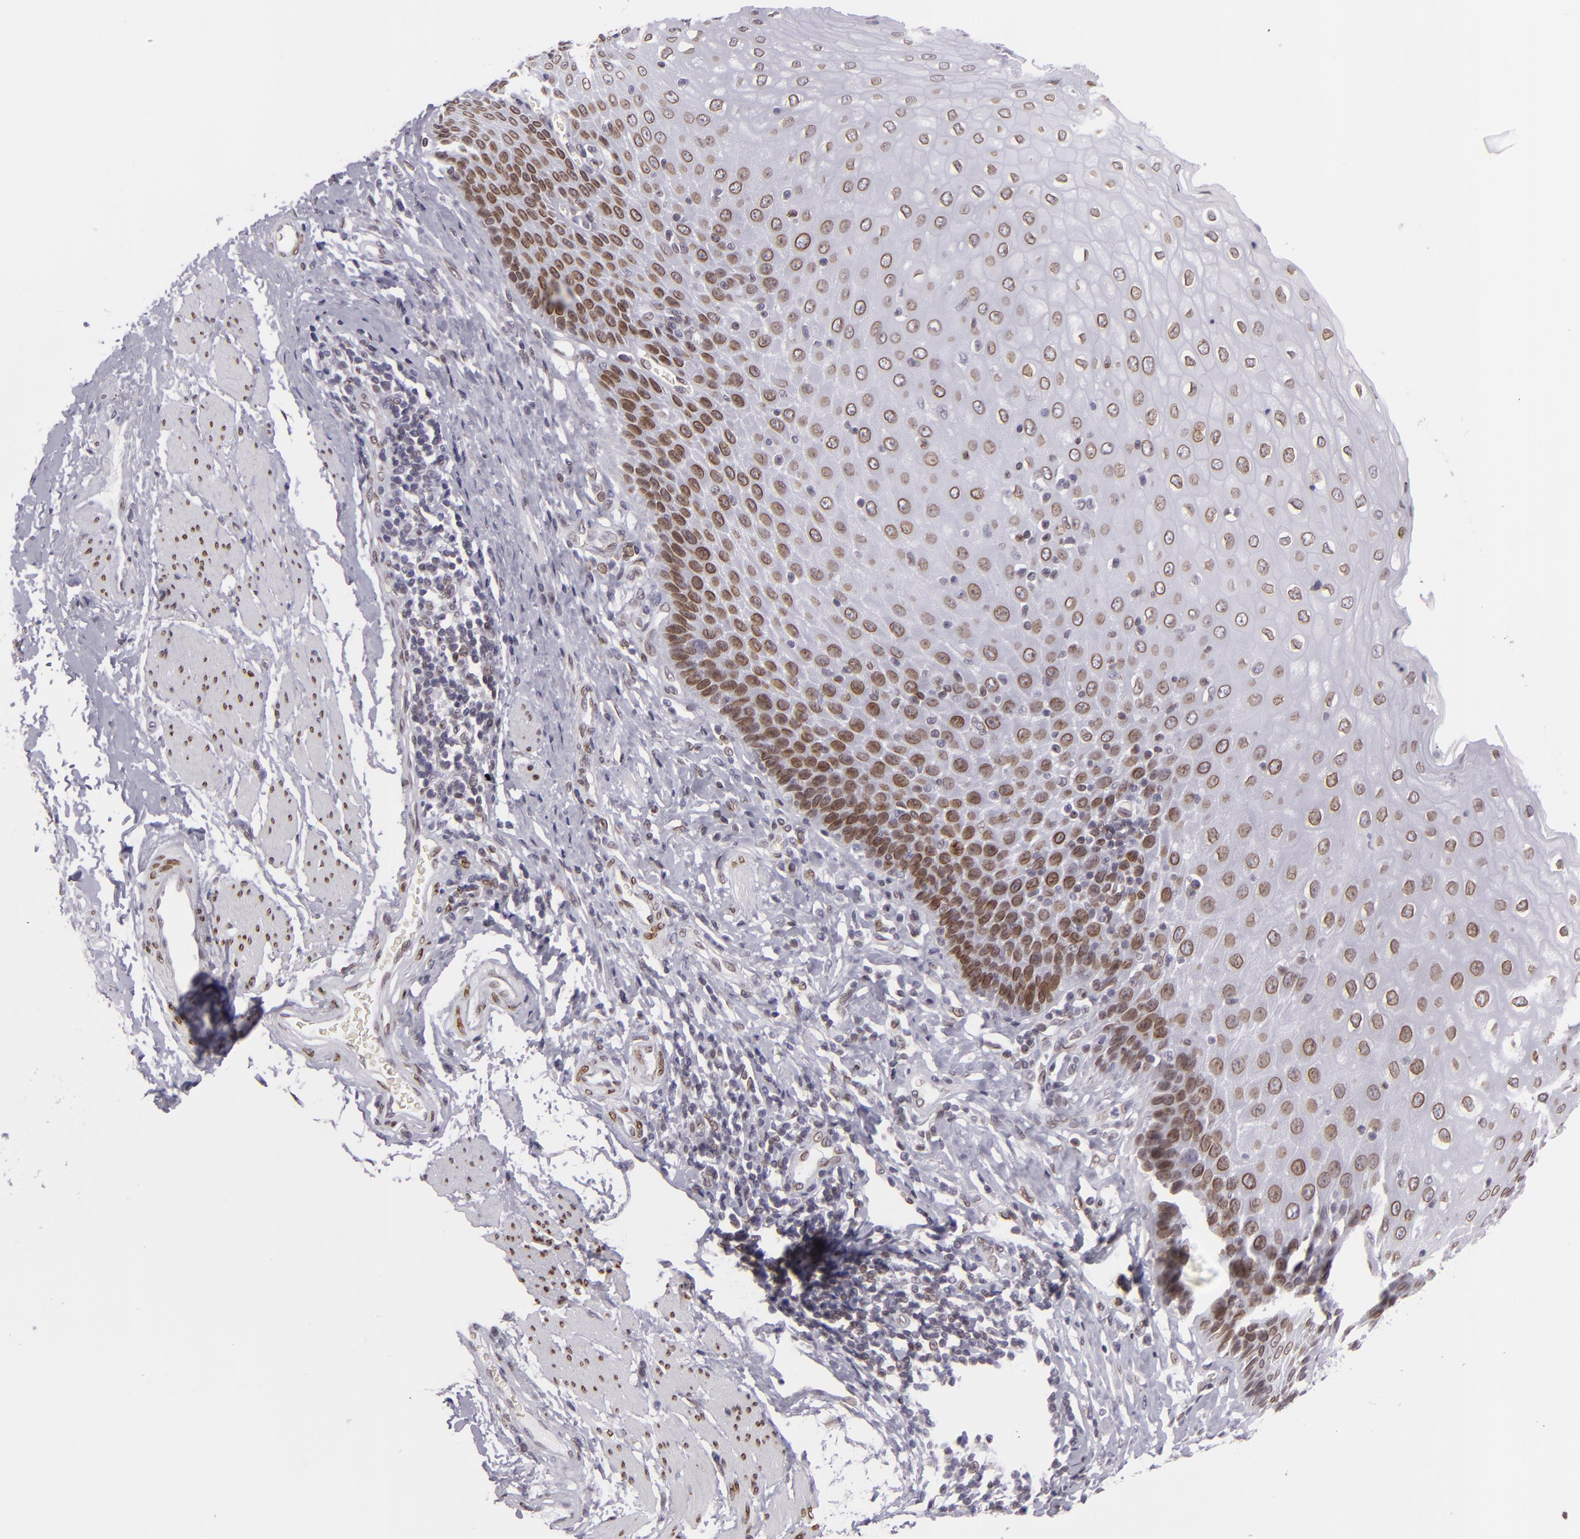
{"staining": {"intensity": "moderate", "quantity": ">75%", "location": "nuclear"}, "tissue": "esophagus", "cell_type": "Squamous epithelial cells", "image_type": "normal", "snomed": [{"axis": "morphology", "description": "Normal tissue, NOS"}, {"axis": "topography", "description": "Esophagus"}], "caption": "Protein expression analysis of benign esophagus reveals moderate nuclear expression in approximately >75% of squamous epithelial cells.", "gene": "EMD", "patient": {"sex": "female", "age": 61}}